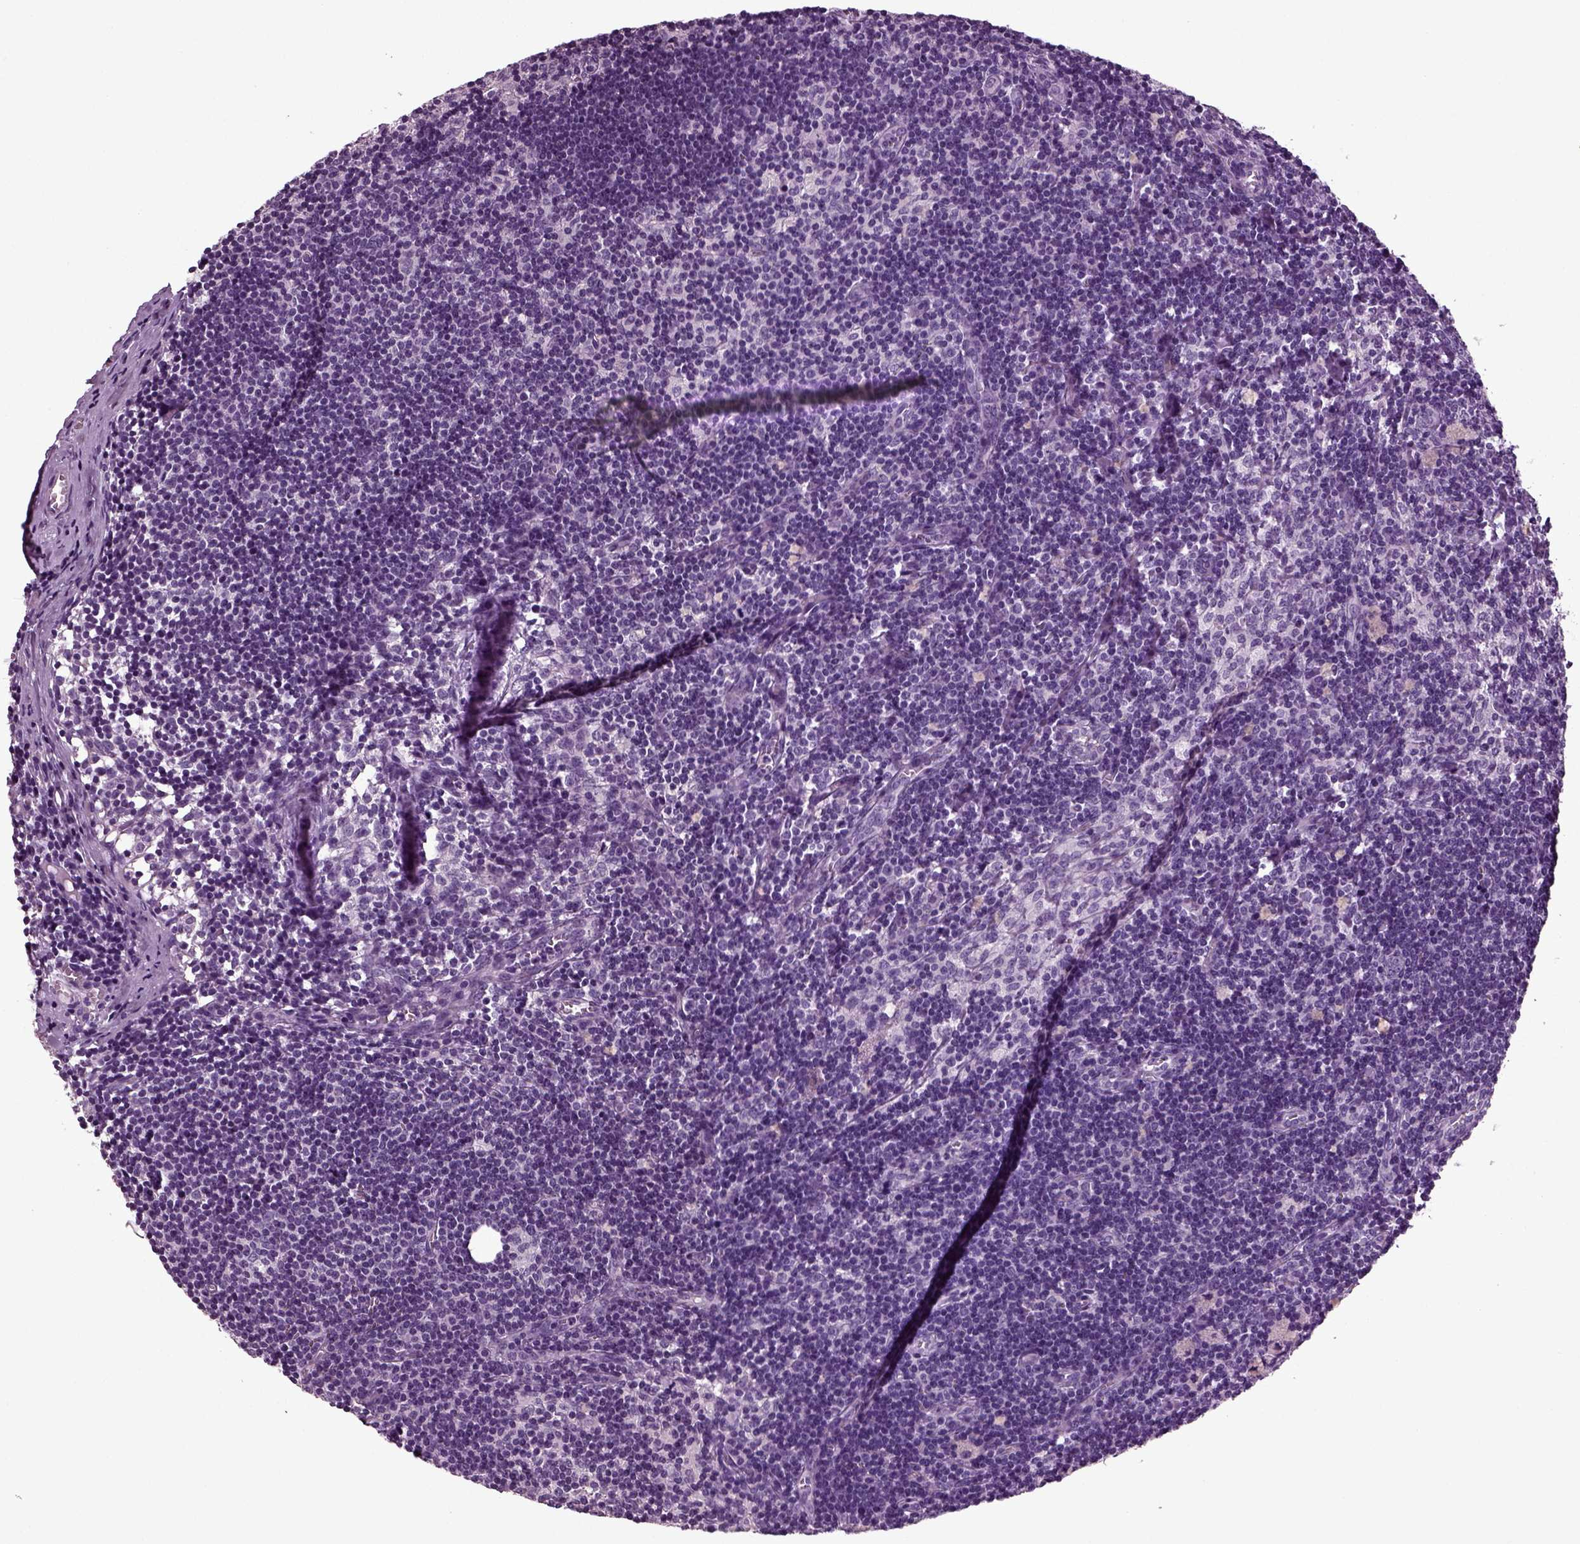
{"staining": {"intensity": "negative", "quantity": "none", "location": "none"}, "tissue": "lymph node", "cell_type": "Germinal center cells", "image_type": "normal", "snomed": [{"axis": "morphology", "description": "Normal tissue, NOS"}, {"axis": "topography", "description": "Lymph node"}], "caption": "A high-resolution photomicrograph shows IHC staining of unremarkable lymph node, which reveals no significant expression in germinal center cells. (Stains: DAB (3,3'-diaminobenzidine) immunohistochemistry (IHC) with hematoxylin counter stain, Microscopy: brightfield microscopy at high magnification).", "gene": "DEFB118", "patient": {"sex": "female", "age": 52}}